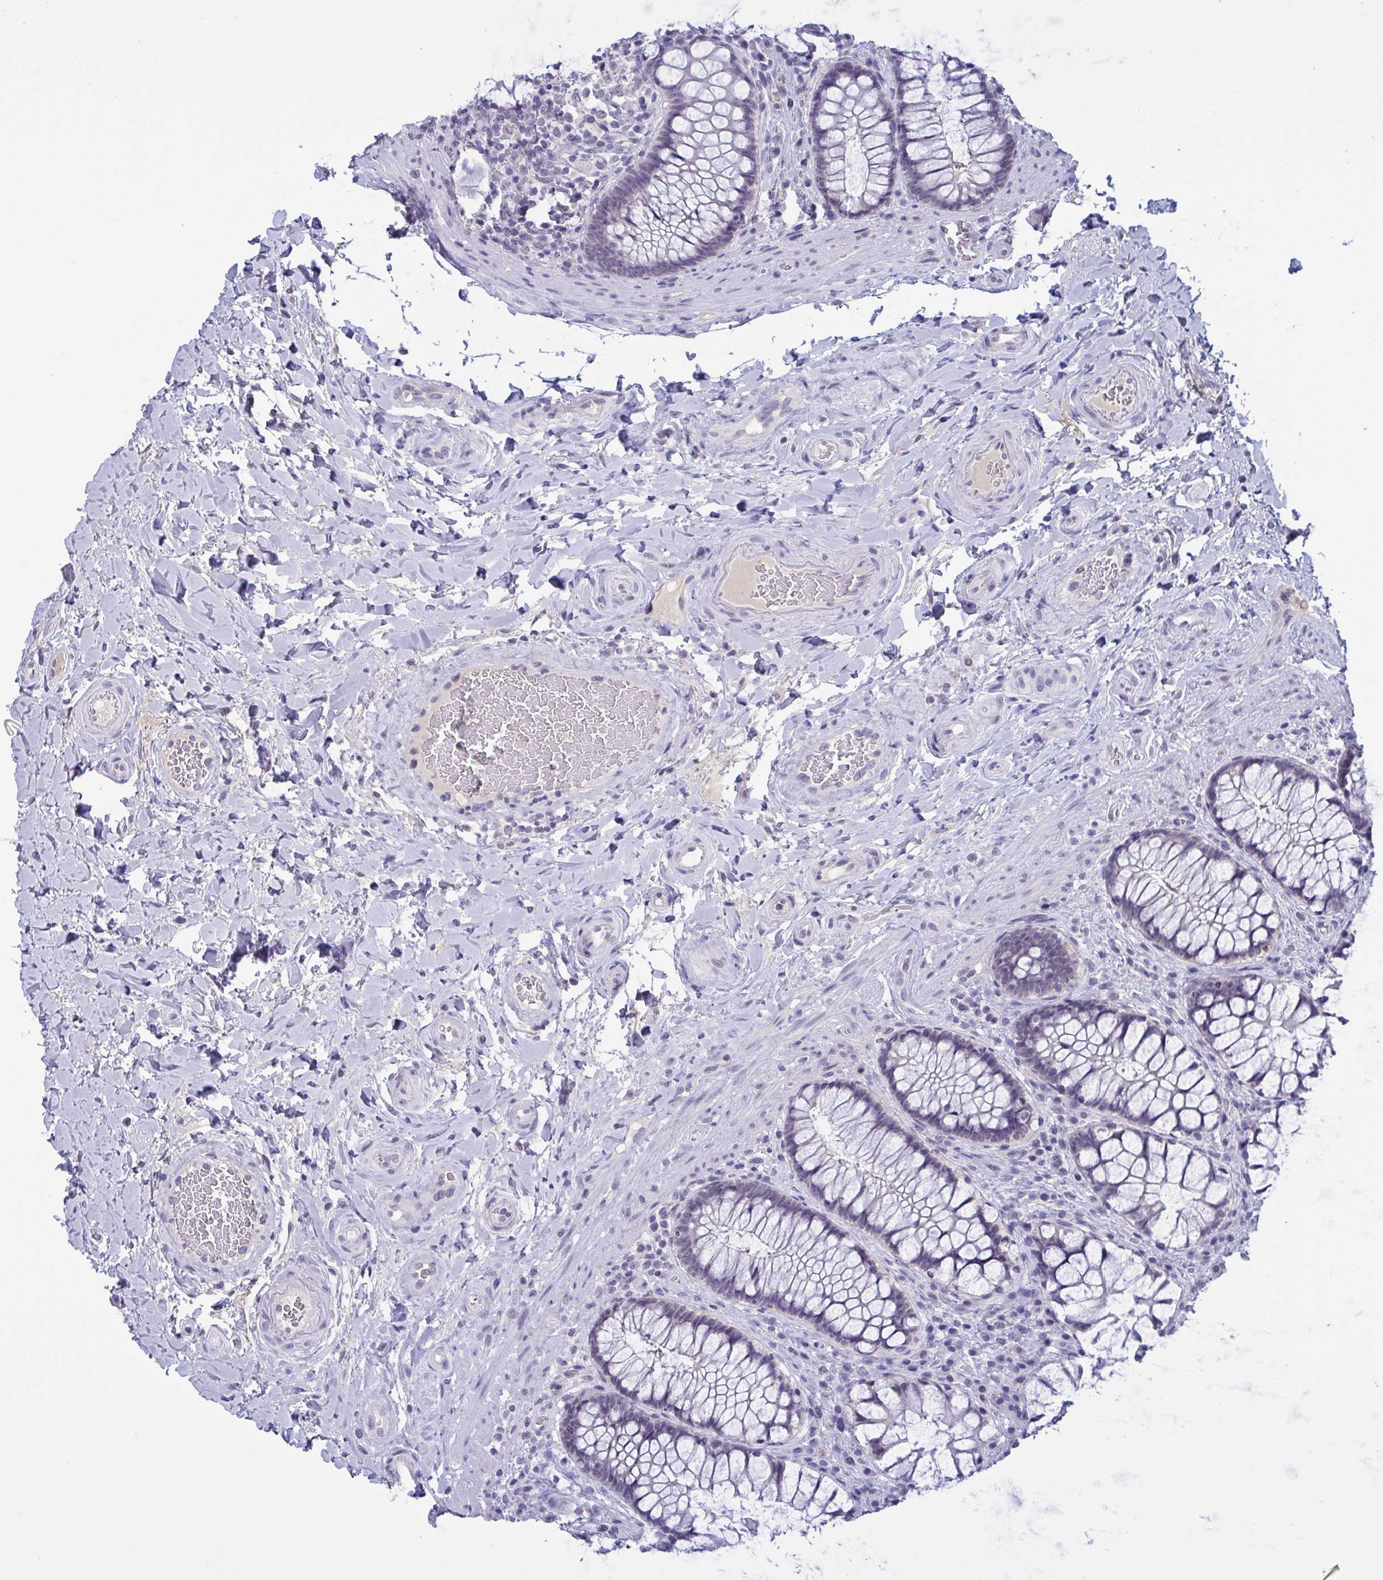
{"staining": {"intensity": "negative", "quantity": "none", "location": "none"}, "tissue": "rectum", "cell_type": "Glandular cells", "image_type": "normal", "snomed": [{"axis": "morphology", "description": "Normal tissue, NOS"}, {"axis": "topography", "description": "Rectum"}], "caption": "High power microscopy micrograph of an immunohistochemistry (IHC) image of benign rectum, revealing no significant positivity in glandular cells. (Stains: DAB IHC with hematoxylin counter stain, Microscopy: brightfield microscopy at high magnification).", "gene": "SERPINB13", "patient": {"sex": "female", "age": 58}}